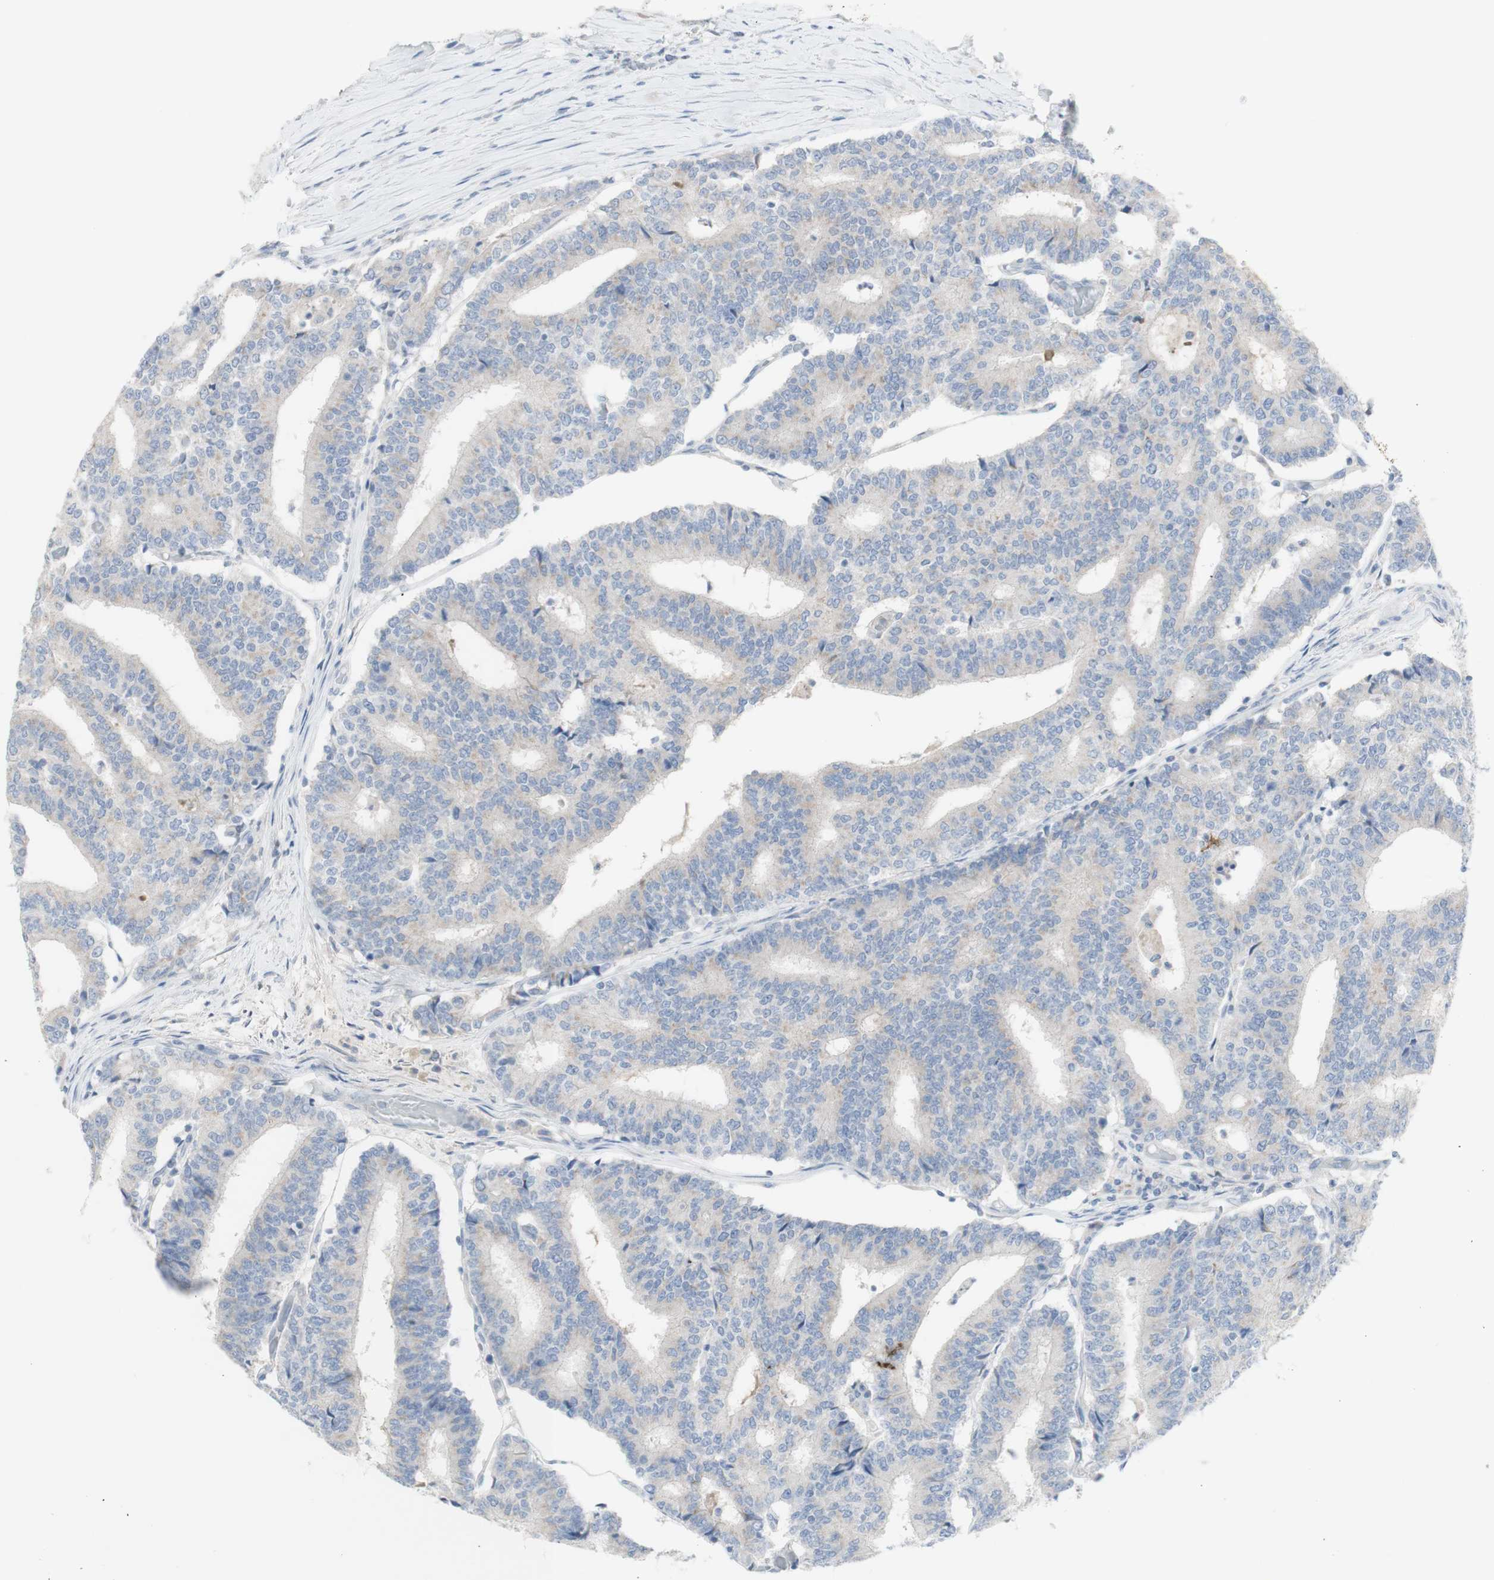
{"staining": {"intensity": "negative", "quantity": "none", "location": "none"}, "tissue": "prostate cancer", "cell_type": "Tumor cells", "image_type": "cancer", "snomed": [{"axis": "morphology", "description": "Normal tissue, NOS"}, {"axis": "morphology", "description": "Adenocarcinoma, High grade"}, {"axis": "topography", "description": "Prostate"}, {"axis": "topography", "description": "Seminal veicle"}], "caption": "Tumor cells show no significant staining in prostate high-grade adenocarcinoma.", "gene": "CD207", "patient": {"sex": "male", "age": 55}}